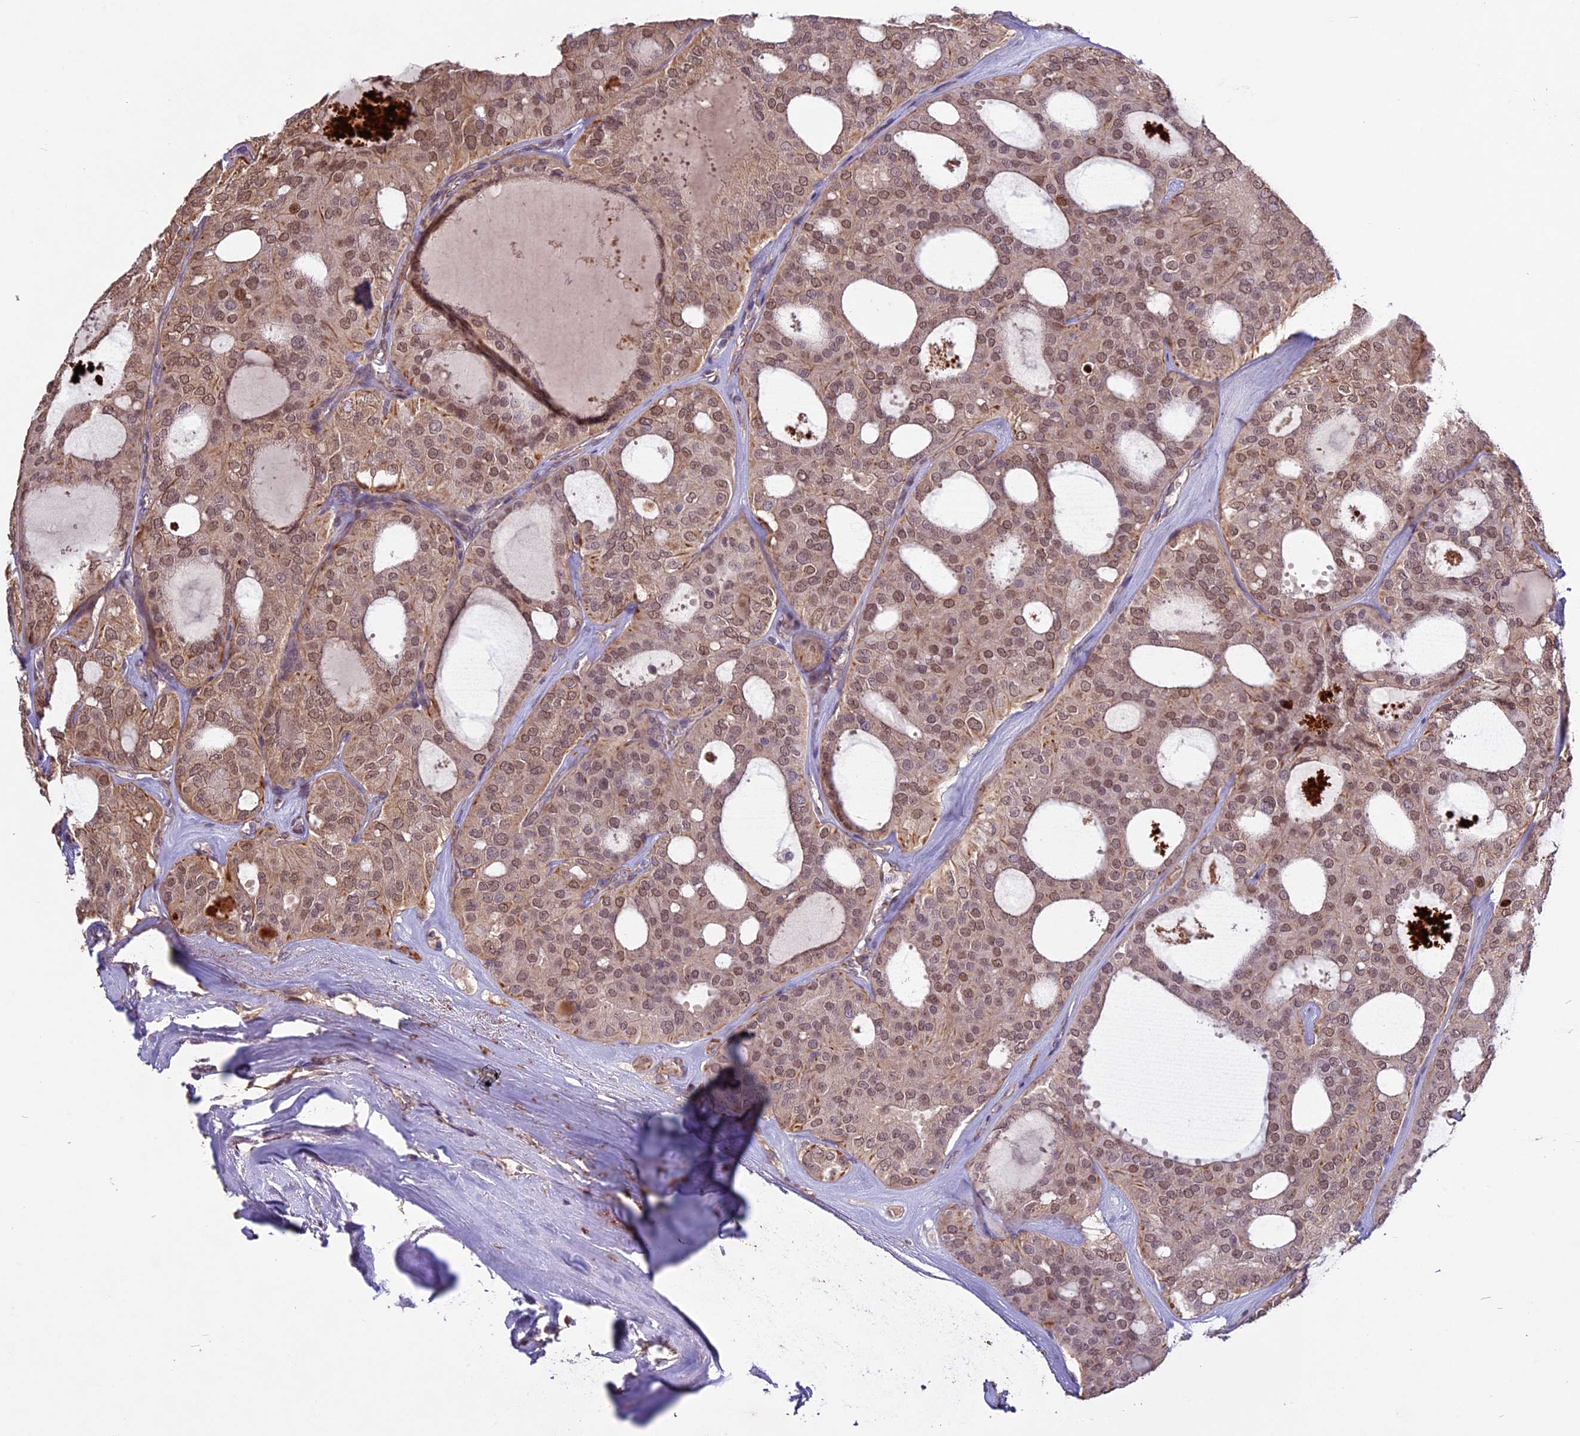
{"staining": {"intensity": "moderate", "quantity": ">75%", "location": "nuclear"}, "tissue": "thyroid cancer", "cell_type": "Tumor cells", "image_type": "cancer", "snomed": [{"axis": "morphology", "description": "Follicular adenoma carcinoma, NOS"}, {"axis": "topography", "description": "Thyroid gland"}], "caption": "This histopathology image demonstrates immunohistochemistry (IHC) staining of follicular adenoma carcinoma (thyroid), with medium moderate nuclear expression in about >75% of tumor cells.", "gene": "C3orf70", "patient": {"sex": "male", "age": 75}}